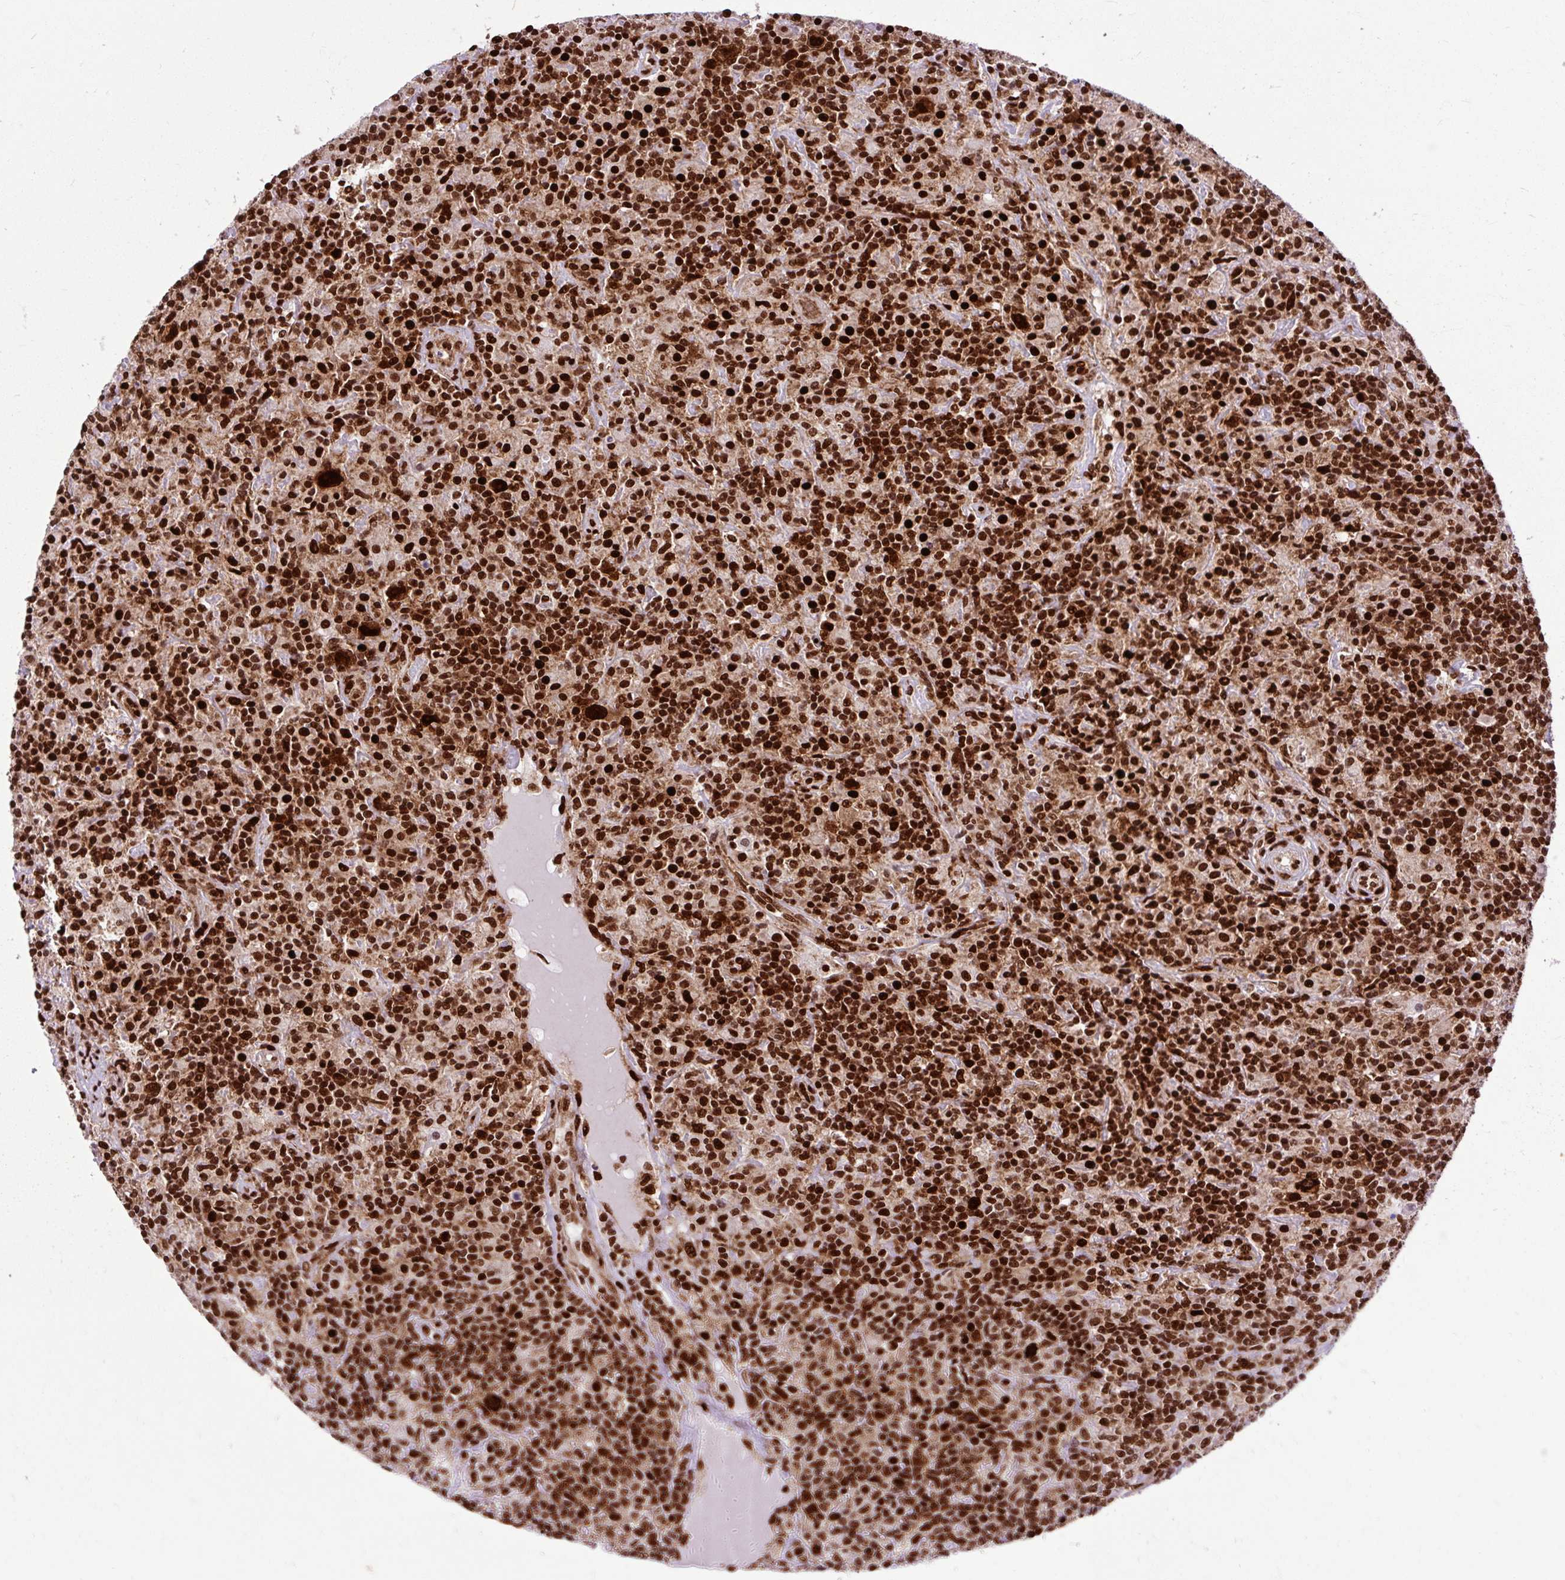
{"staining": {"intensity": "strong", "quantity": ">75%", "location": "nuclear"}, "tissue": "lymphoma", "cell_type": "Tumor cells", "image_type": "cancer", "snomed": [{"axis": "morphology", "description": "Hodgkin's disease, NOS"}, {"axis": "topography", "description": "Lymph node"}], "caption": "Human lymphoma stained with a protein marker exhibits strong staining in tumor cells.", "gene": "FUS", "patient": {"sex": "male", "age": 70}}